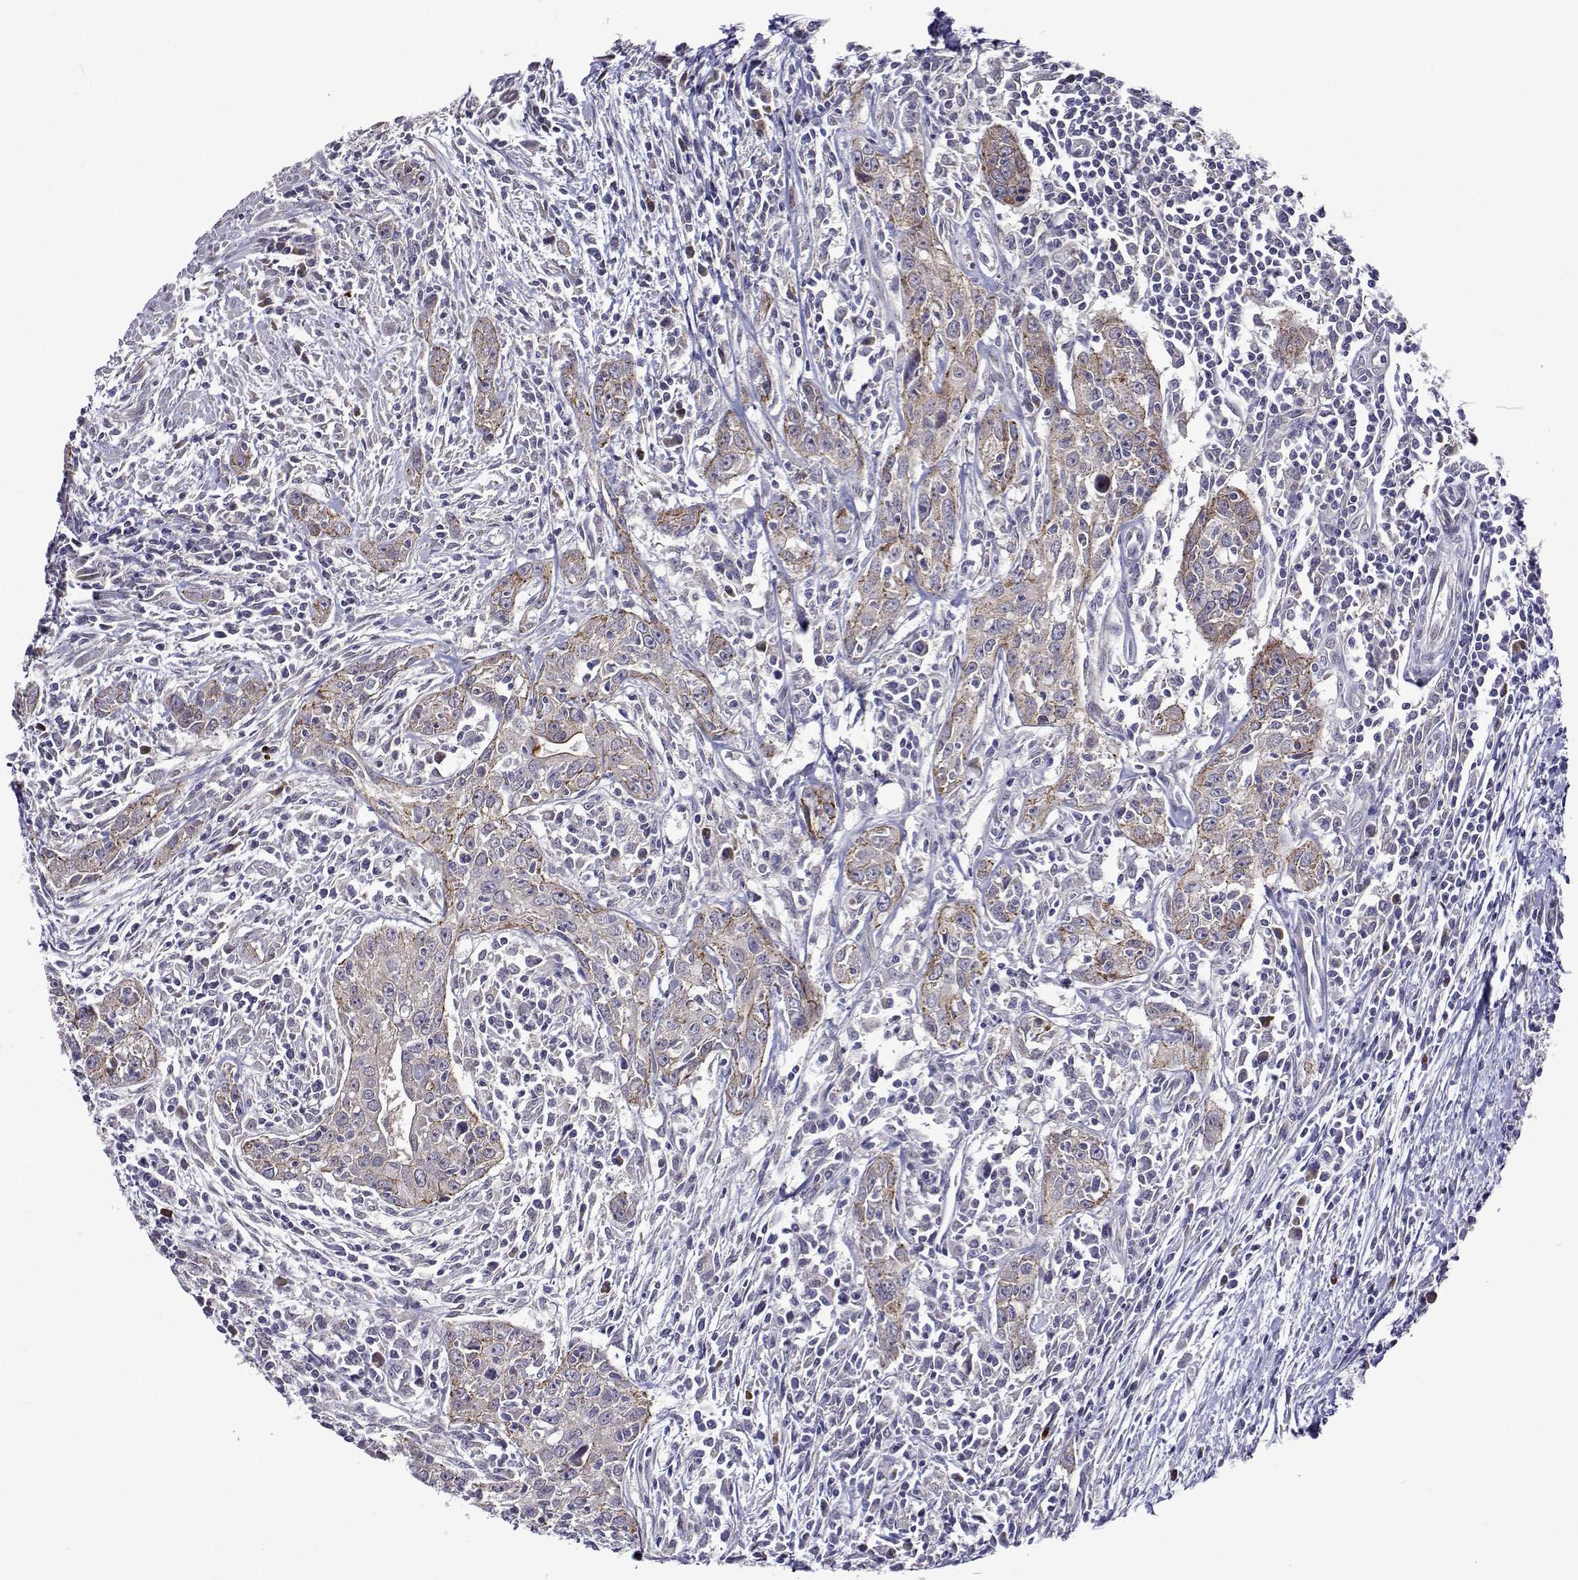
{"staining": {"intensity": "weak", "quantity": "25%-75%", "location": "cytoplasmic/membranous"}, "tissue": "urothelial cancer", "cell_type": "Tumor cells", "image_type": "cancer", "snomed": [{"axis": "morphology", "description": "Urothelial carcinoma, High grade"}, {"axis": "topography", "description": "Urinary bladder"}], "caption": "An image showing weak cytoplasmic/membranous positivity in about 25%-75% of tumor cells in urothelial cancer, as visualized by brown immunohistochemical staining.", "gene": "TARBP2", "patient": {"sex": "male", "age": 83}}